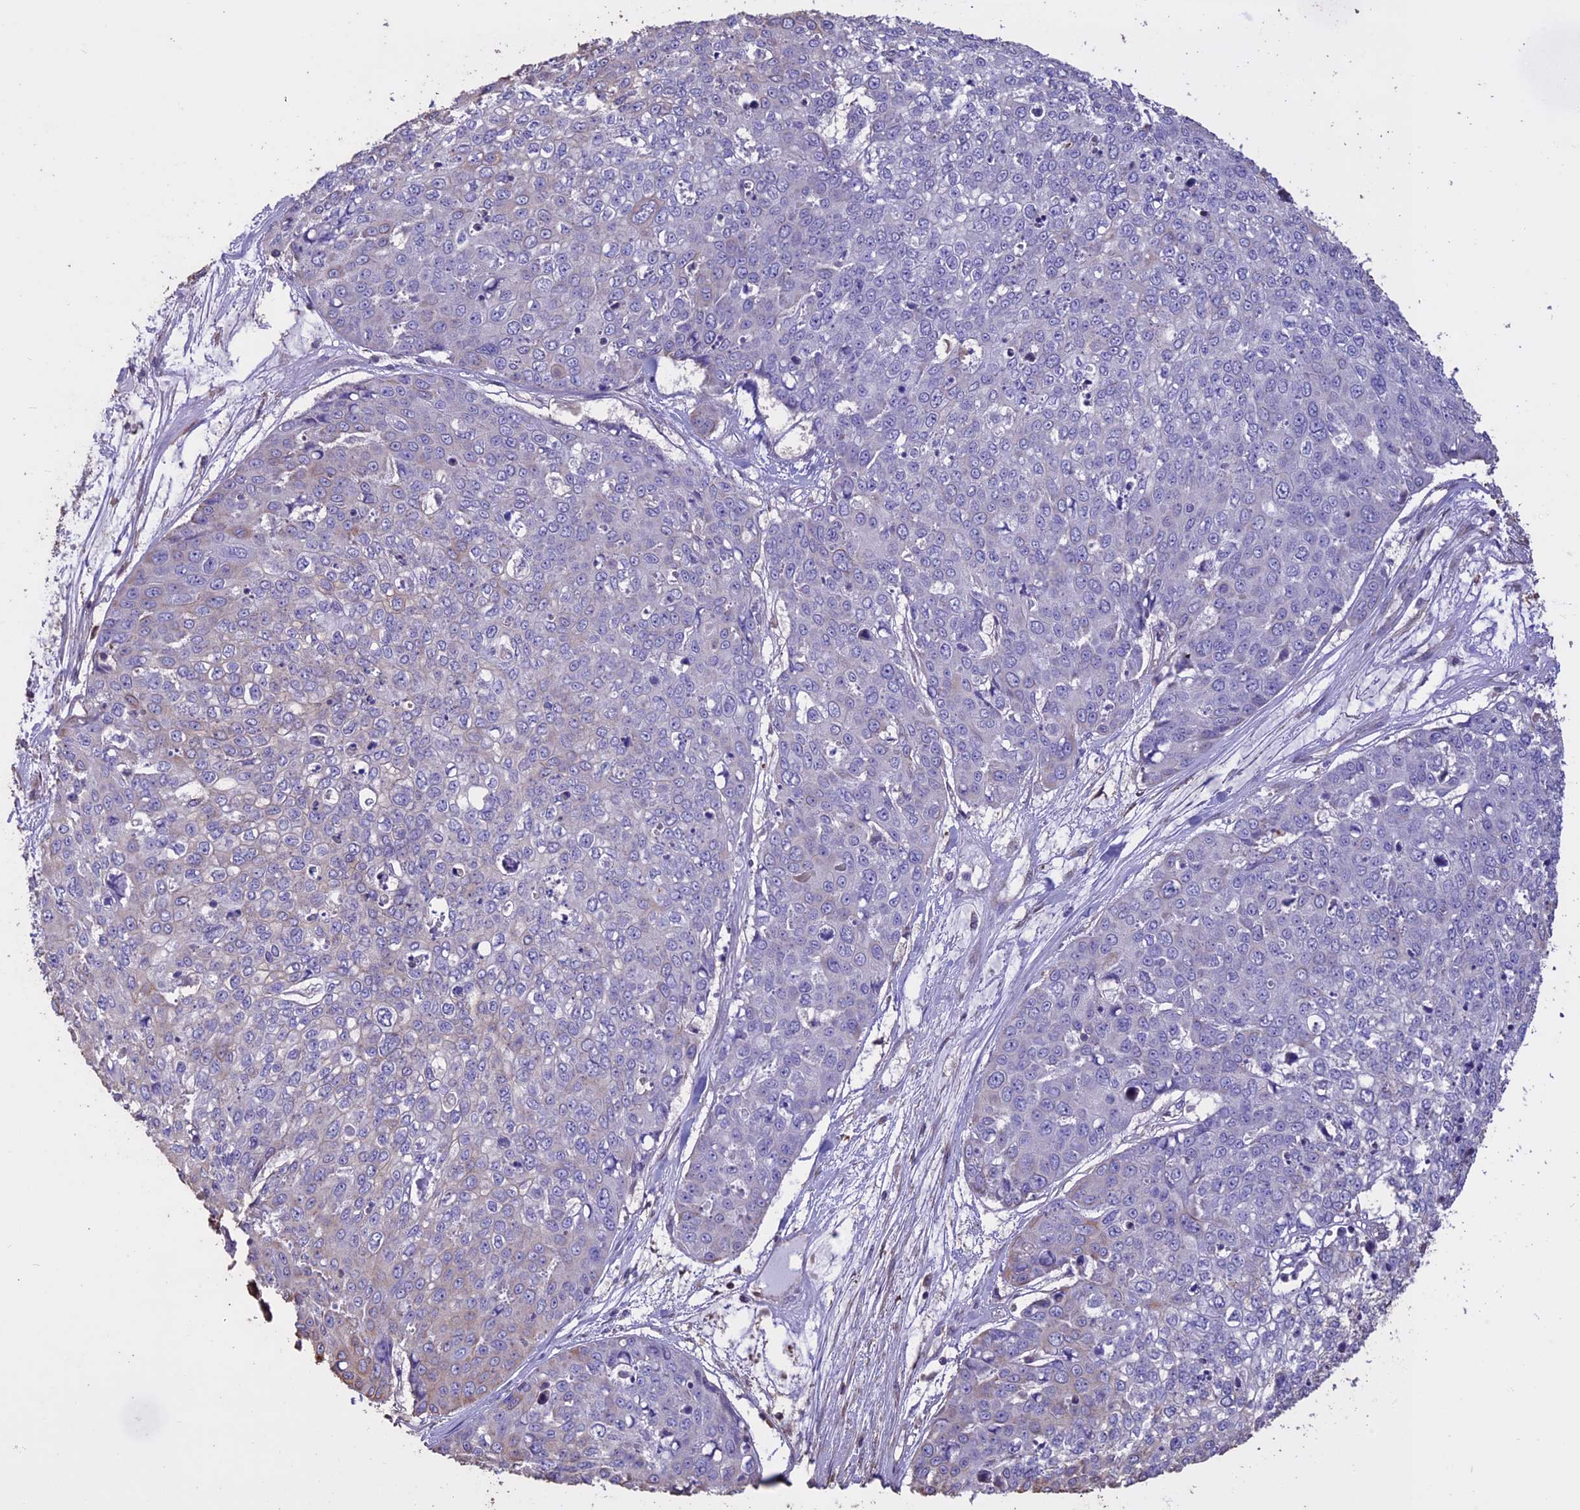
{"staining": {"intensity": "negative", "quantity": "none", "location": "none"}, "tissue": "skin cancer", "cell_type": "Tumor cells", "image_type": "cancer", "snomed": [{"axis": "morphology", "description": "Squamous cell carcinoma, NOS"}, {"axis": "topography", "description": "Skin"}], "caption": "Squamous cell carcinoma (skin) was stained to show a protein in brown. There is no significant expression in tumor cells.", "gene": "CCDC148", "patient": {"sex": "female", "age": 44}}